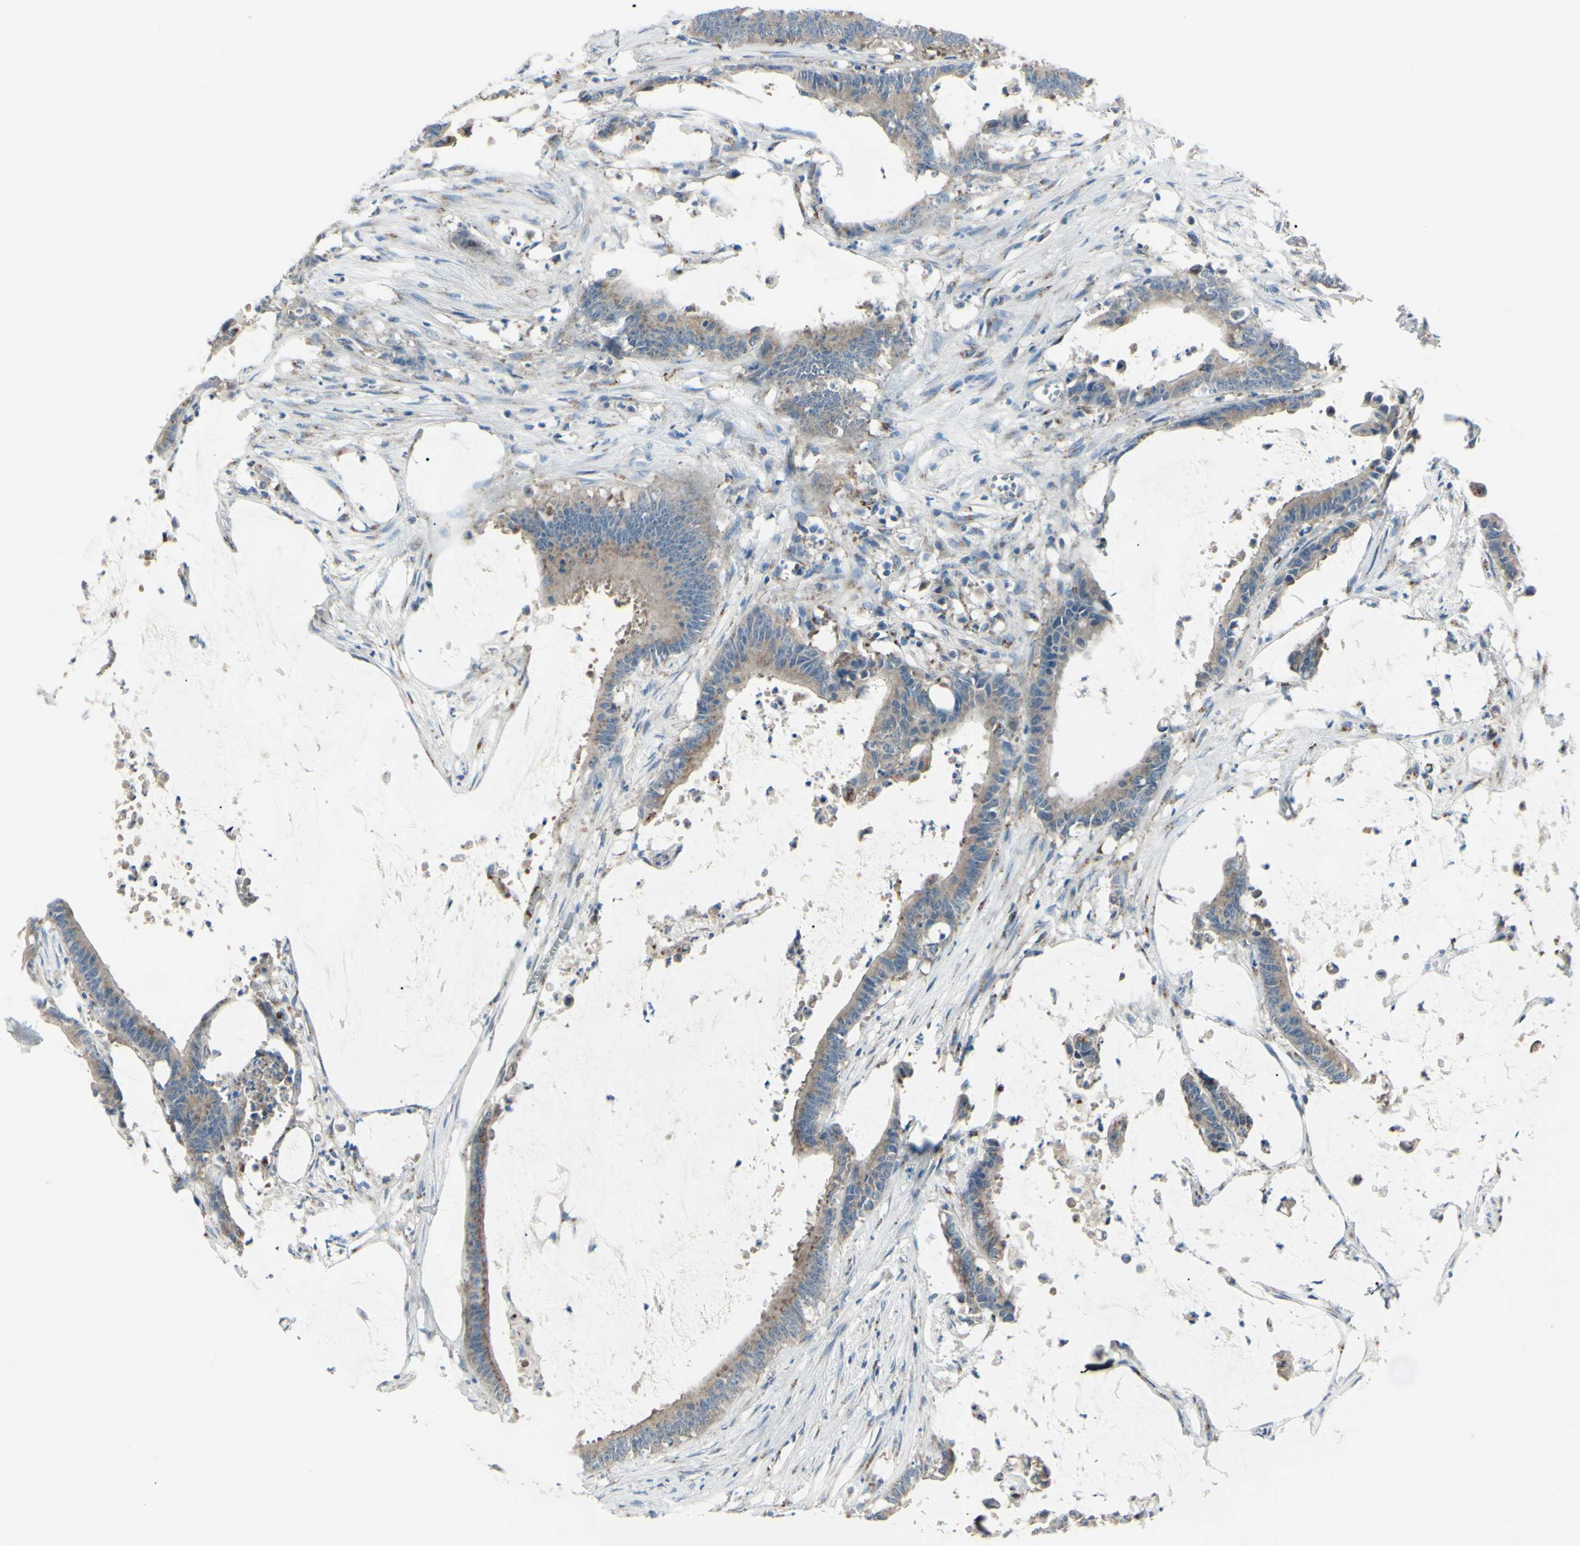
{"staining": {"intensity": "weak", "quantity": "25%-75%", "location": "cytoplasmic/membranous"}, "tissue": "colorectal cancer", "cell_type": "Tumor cells", "image_type": "cancer", "snomed": [{"axis": "morphology", "description": "Adenocarcinoma, NOS"}, {"axis": "topography", "description": "Rectum"}], "caption": "Immunohistochemical staining of colorectal cancer demonstrates low levels of weak cytoplasmic/membranous positivity in about 25%-75% of tumor cells.", "gene": "B4GALT1", "patient": {"sex": "female", "age": 66}}